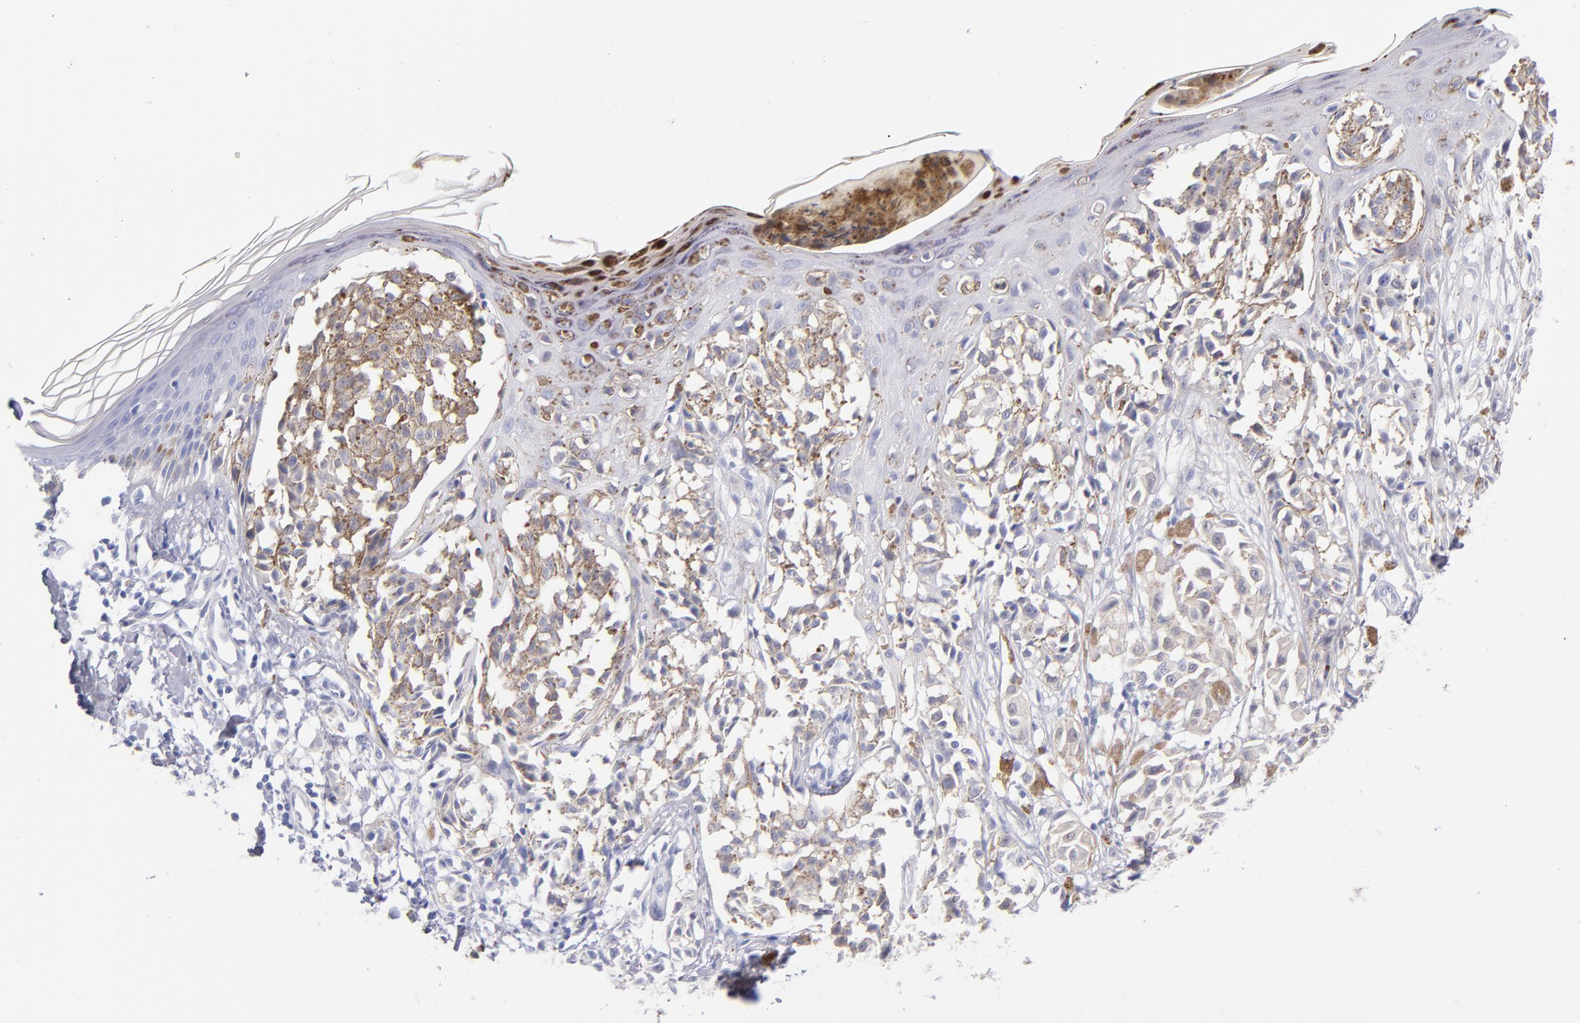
{"staining": {"intensity": "weak", "quantity": "<25%", "location": "cytoplasmic/membranous"}, "tissue": "melanoma", "cell_type": "Tumor cells", "image_type": "cancer", "snomed": [{"axis": "morphology", "description": "Malignant melanoma, NOS"}, {"axis": "topography", "description": "Skin"}], "caption": "Human melanoma stained for a protein using immunohistochemistry displays no staining in tumor cells.", "gene": "HP", "patient": {"sex": "female", "age": 38}}